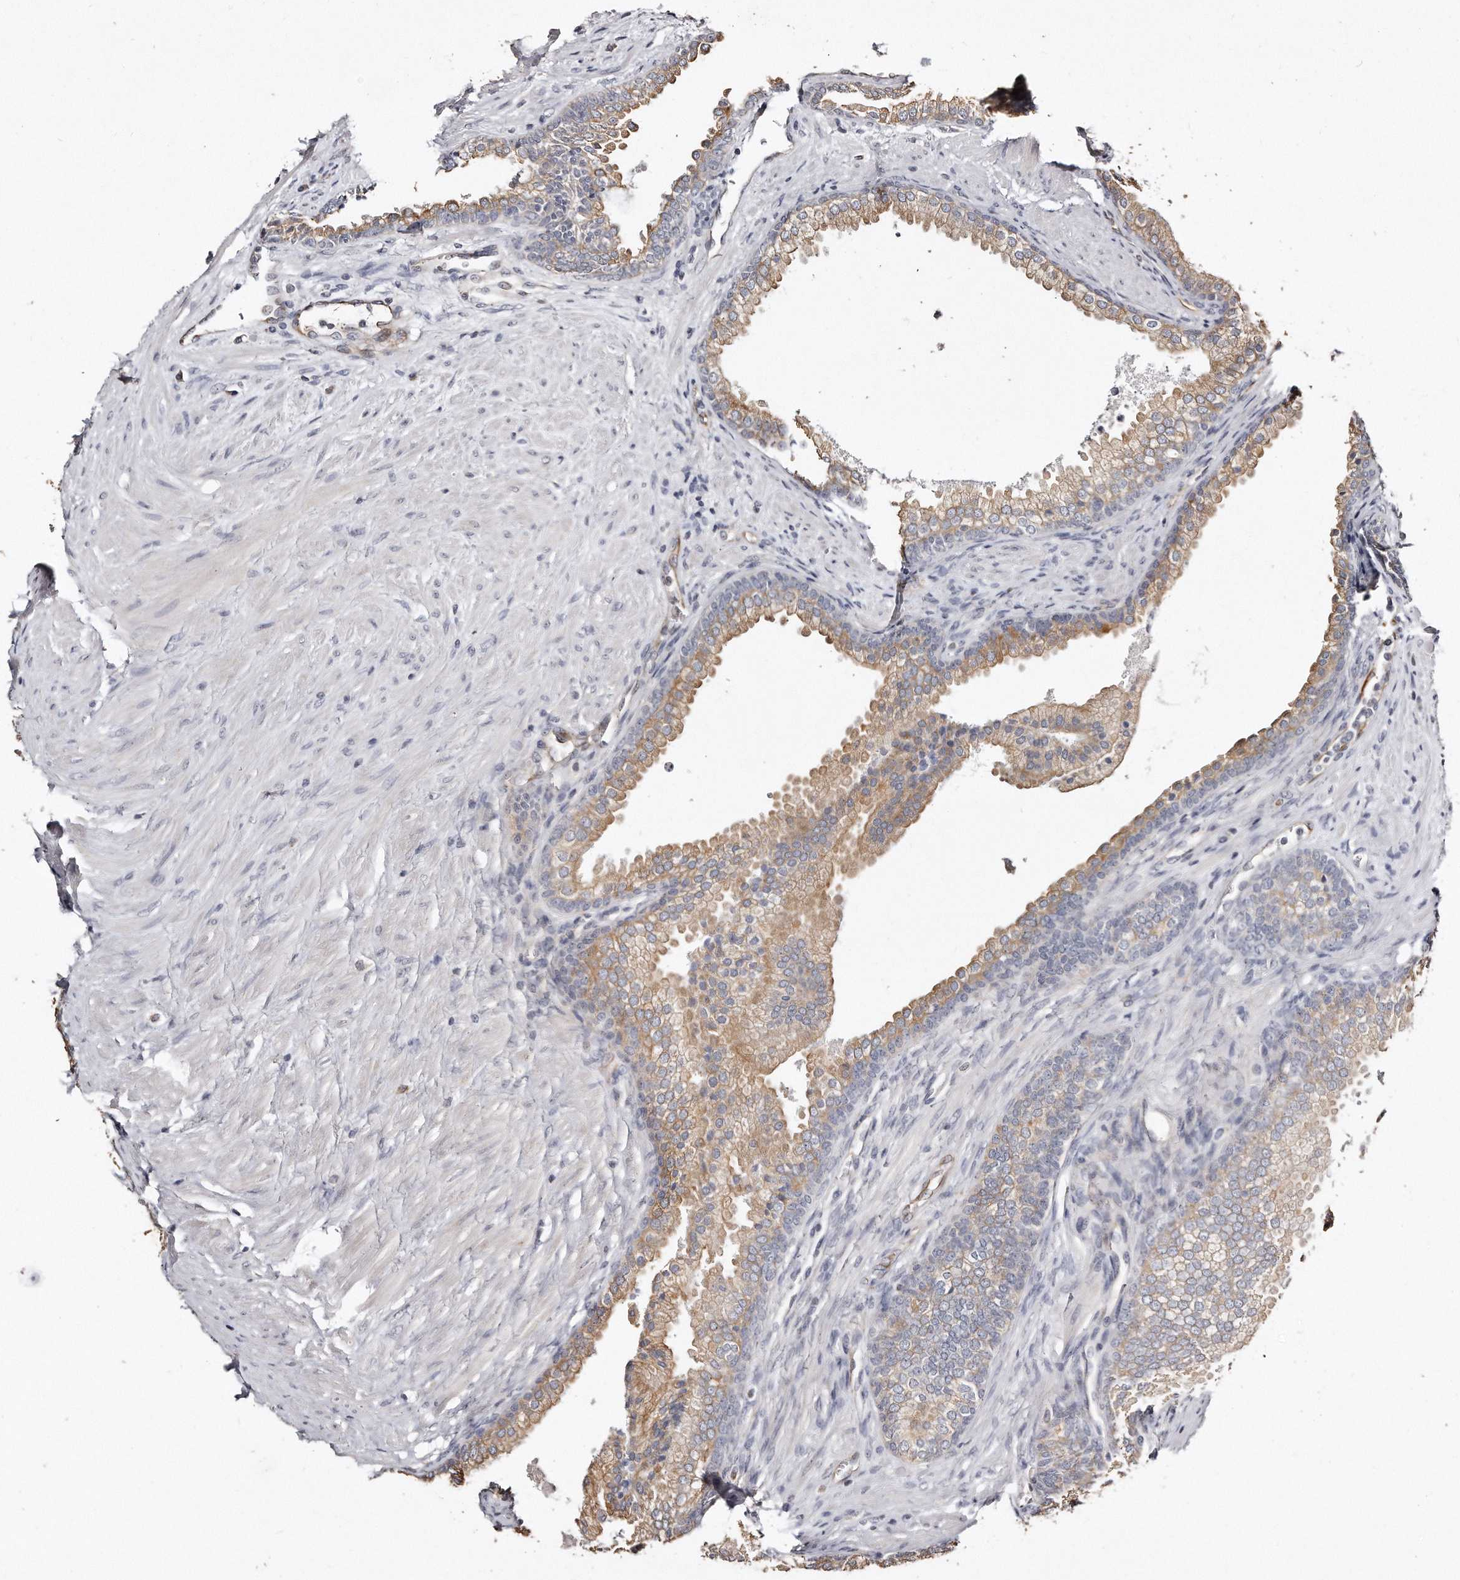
{"staining": {"intensity": "moderate", "quantity": "25%-75%", "location": "cytoplasmic/membranous"}, "tissue": "prostate", "cell_type": "Glandular cells", "image_type": "normal", "snomed": [{"axis": "morphology", "description": "Normal tissue, NOS"}, {"axis": "topography", "description": "Prostate"}], "caption": "Immunohistochemical staining of benign prostate reveals medium levels of moderate cytoplasmic/membranous positivity in approximately 25%-75% of glandular cells.", "gene": "ZYG11A", "patient": {"sex": "male", "age": 76}}